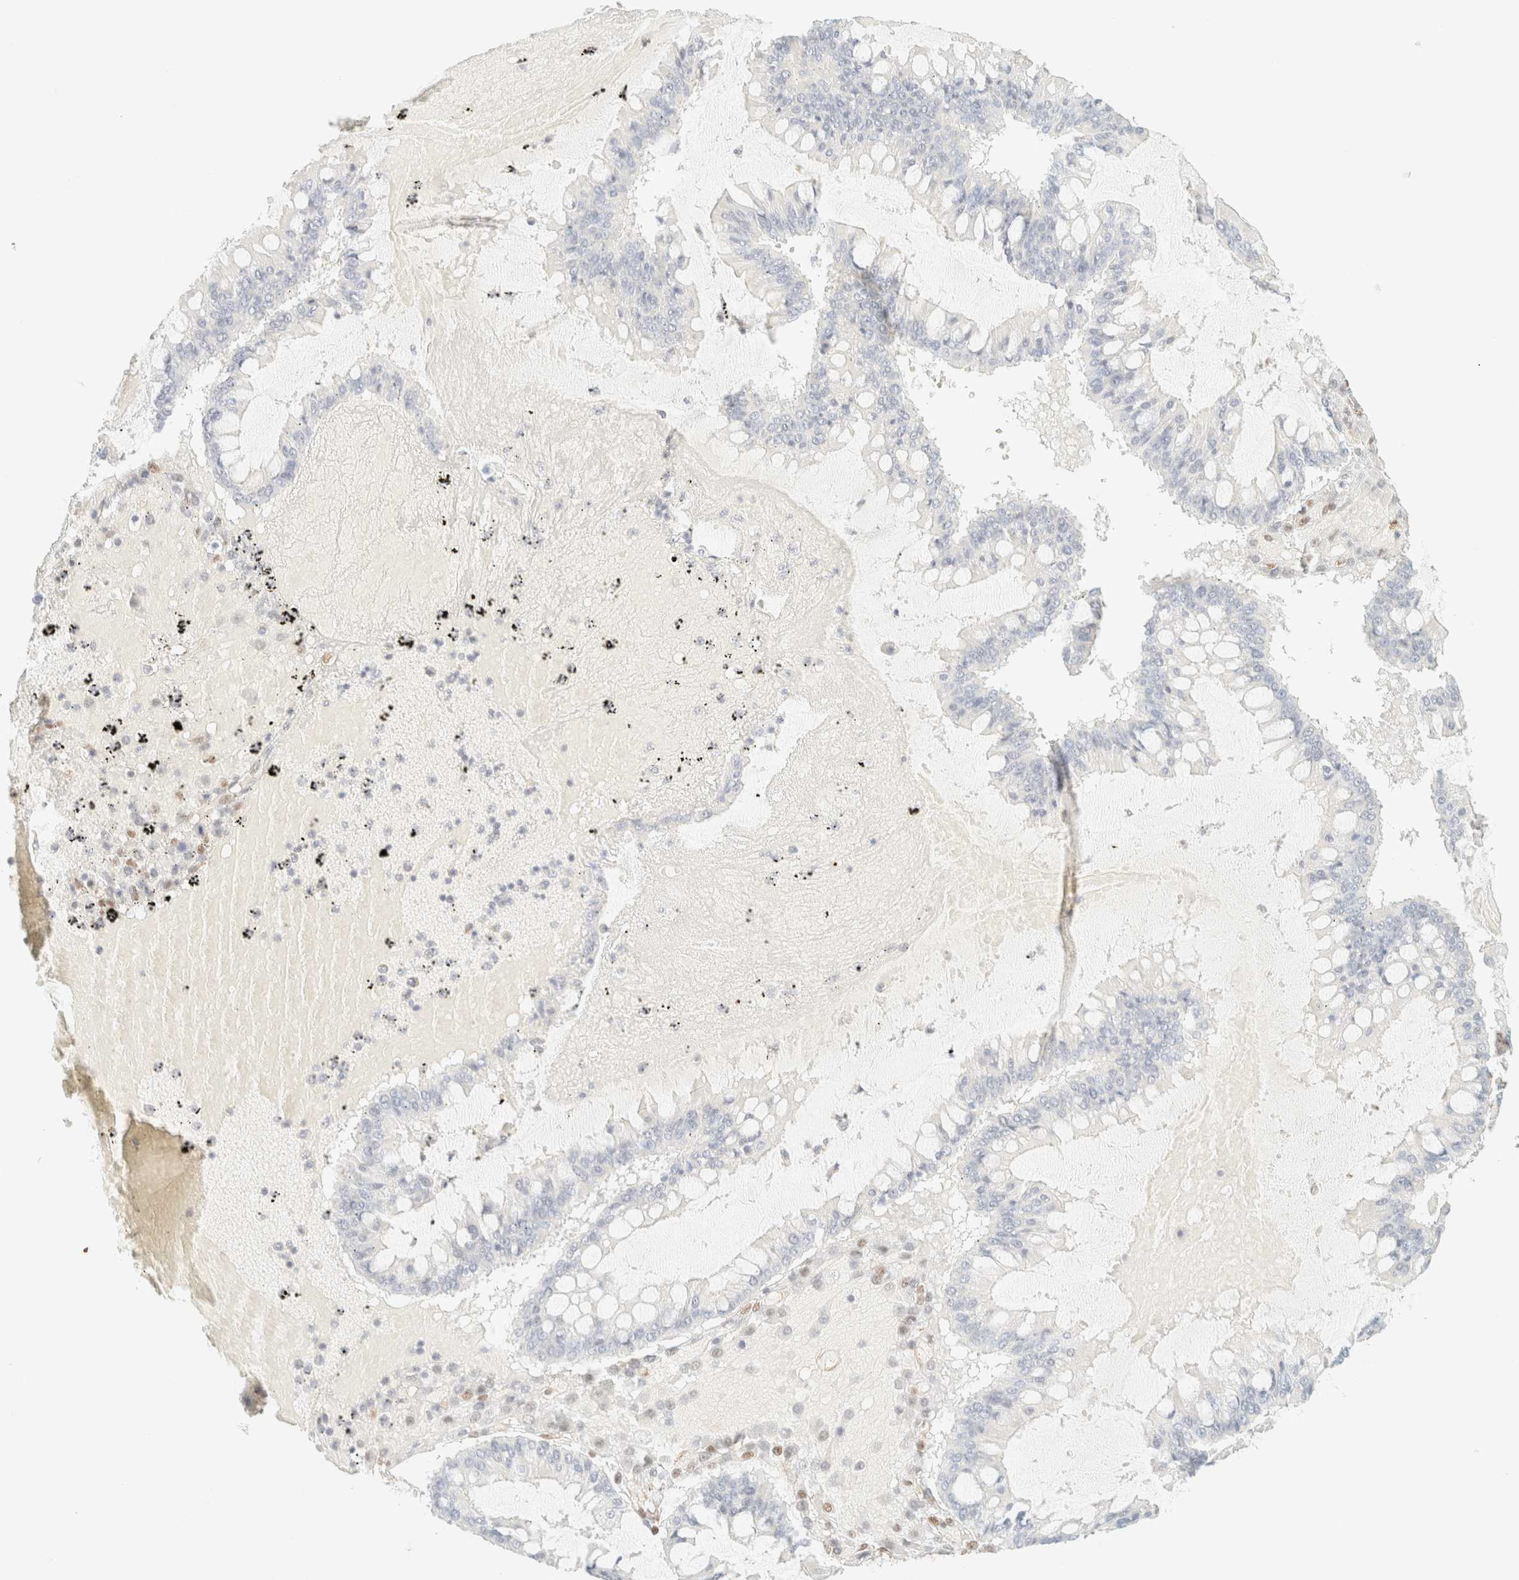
{"staining": {"intensity": "negative", "quantity": "none", "location": "none"}, "tissue": "ovarian cancer", "cell_type": "Tumor cells", "image_type": "cancer", "snomed": [{"axis": "morphology", "description": "Cystadenocarcinoma, mucinous, NOS"}, {"axis": "topography", "description": "Ovary"}], "caption": "This is an IHC histopathology image of ovarian cancer (mucinous cystadenocarcinoma). There is no positivity in tumor cells.", "gene": "ZSCAN18", "patient": {"sex": "female", "age": 73}}